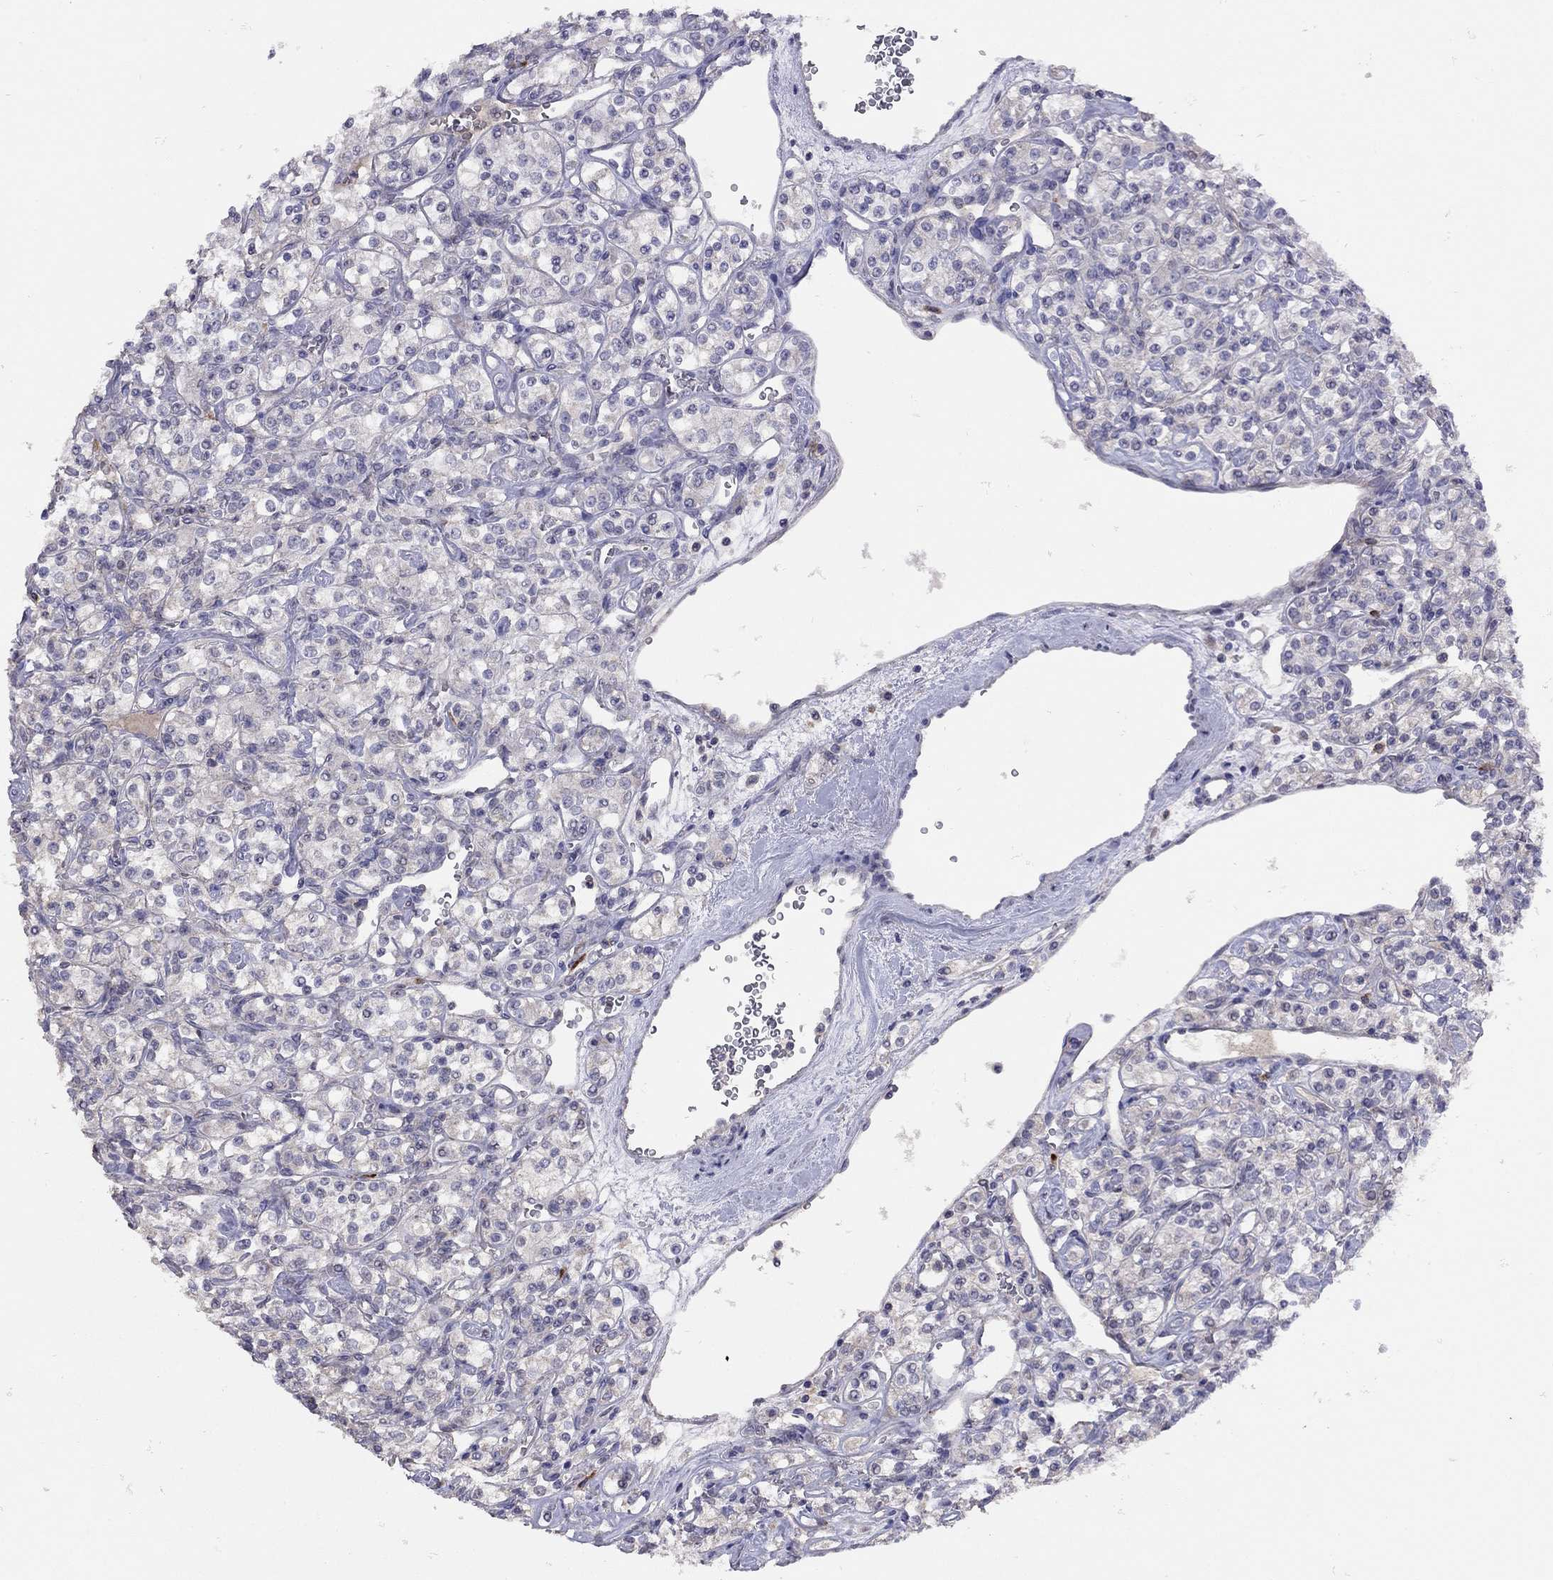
{"staining": {"intensity": "negative", "quantity": "none", "location": "none"}, "tissue": "renal cancer", "cell_type": "Tumor cells", "image_type": "cancer", "snomed": [{"axis": "morphology", "description": "Adenocarcinoma, NOS"}, {"axis": "topography", "description": "Kidney"}], "caption": "Immunohistochemical staining of renal adenocarcinoma exhibits no significant positivity in tumor cells.", "gene": "RTP5", "patient": {"sex": "male", "age": 77}}